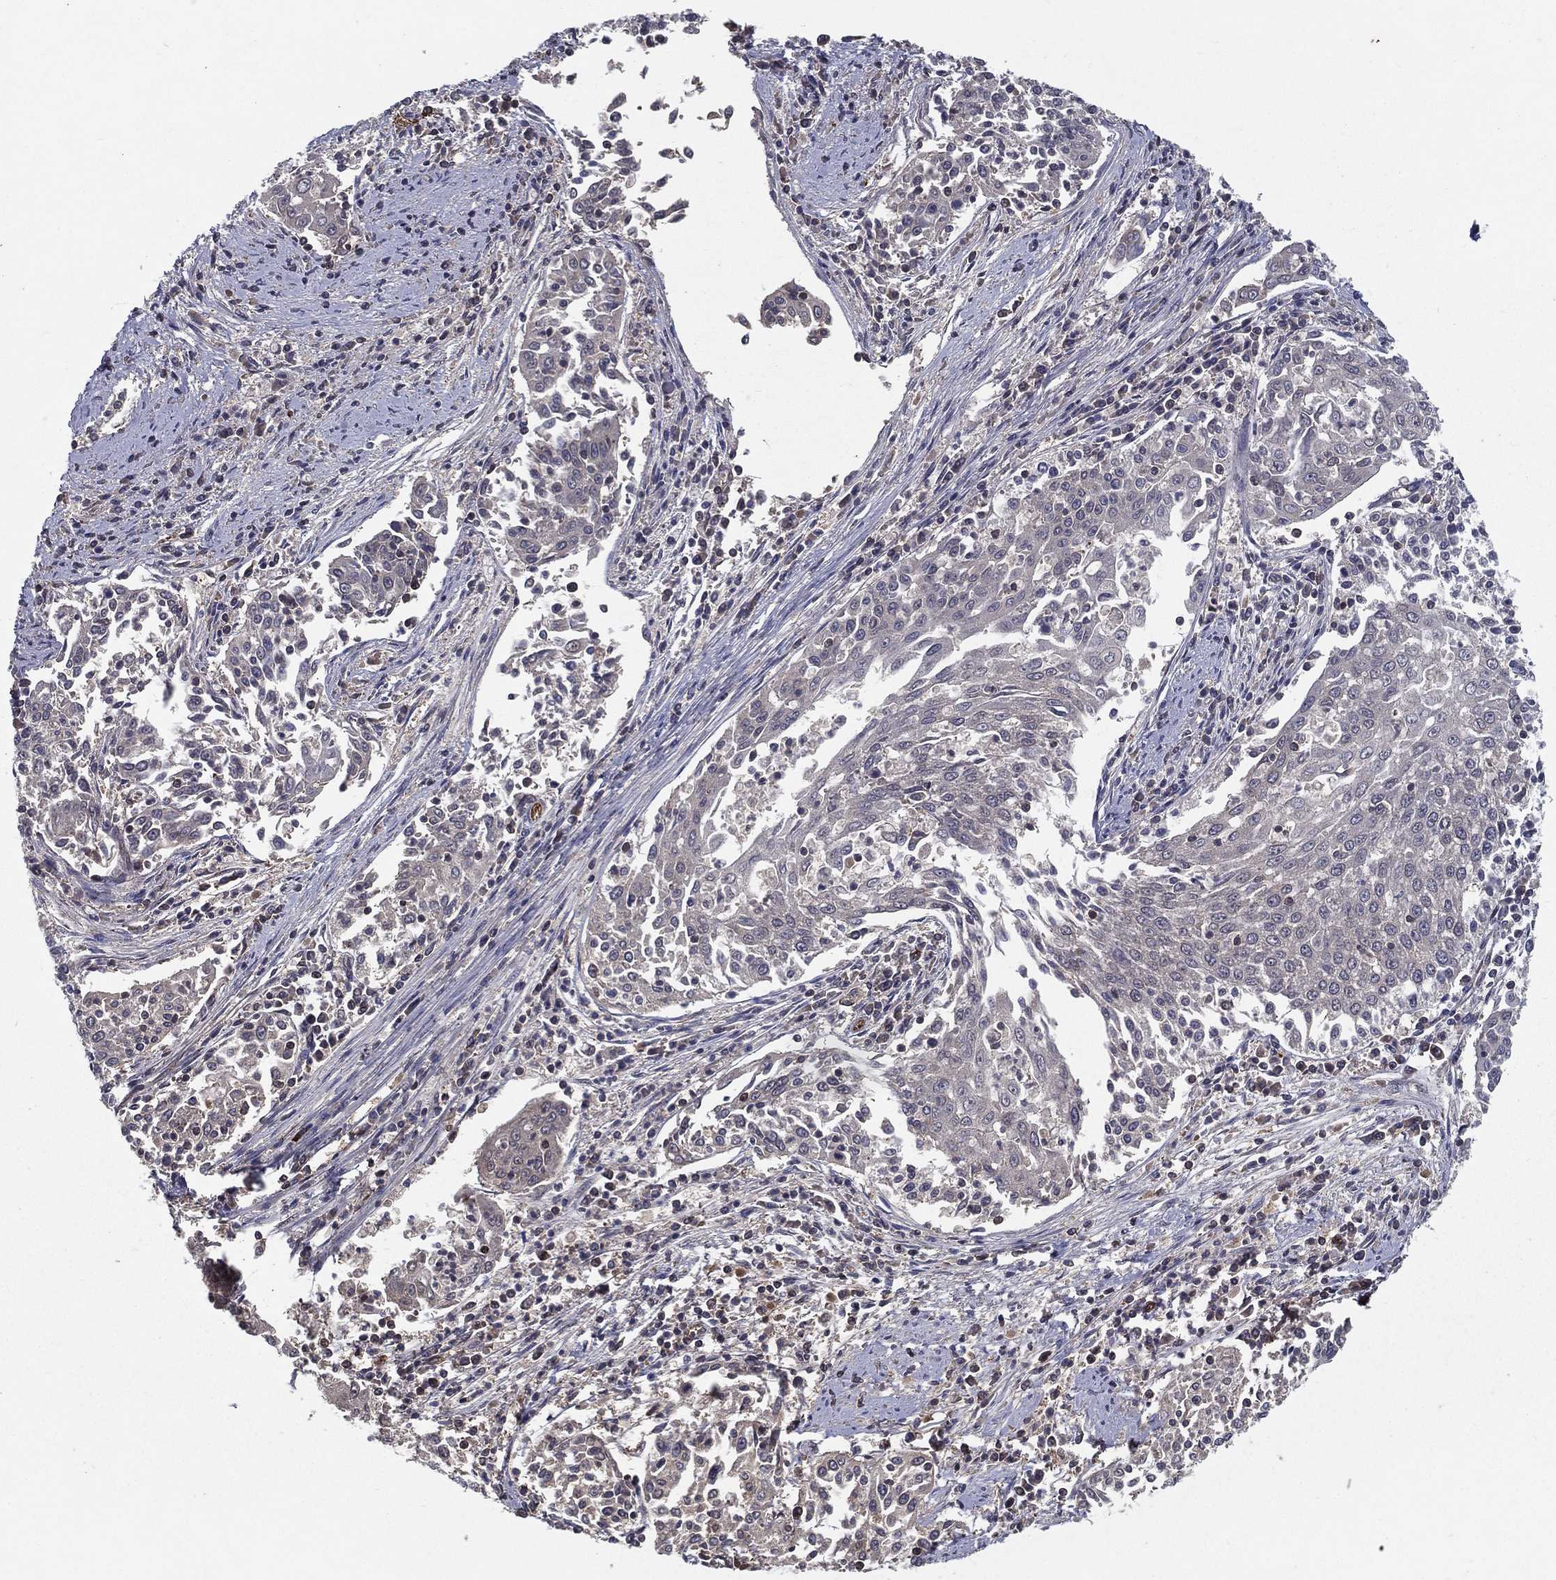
{"staining": {"intensity": "negative", "quantity": "none", "location": "none"}, "tissue": "cervical cancer", "cell_type": "Tumor cells", "image_type": "cancer", "snomed": [{"axis": "morphology", "description": "Squamous cell carcinoma, NOS"}, {"axis": "topography", "description": "Cervix"}], "caption": "Tumor cells are negative for protein expression in human cervical cancer. Brightfield microscopy of immunohistochemistry (IHC) stained with DAB (3,3'-diaminobenzidine) (brown) and hematoxylin (blue), captured at high magnification.", "gene": "CERS2", "patient": {"sex": "female", "age": 41}}